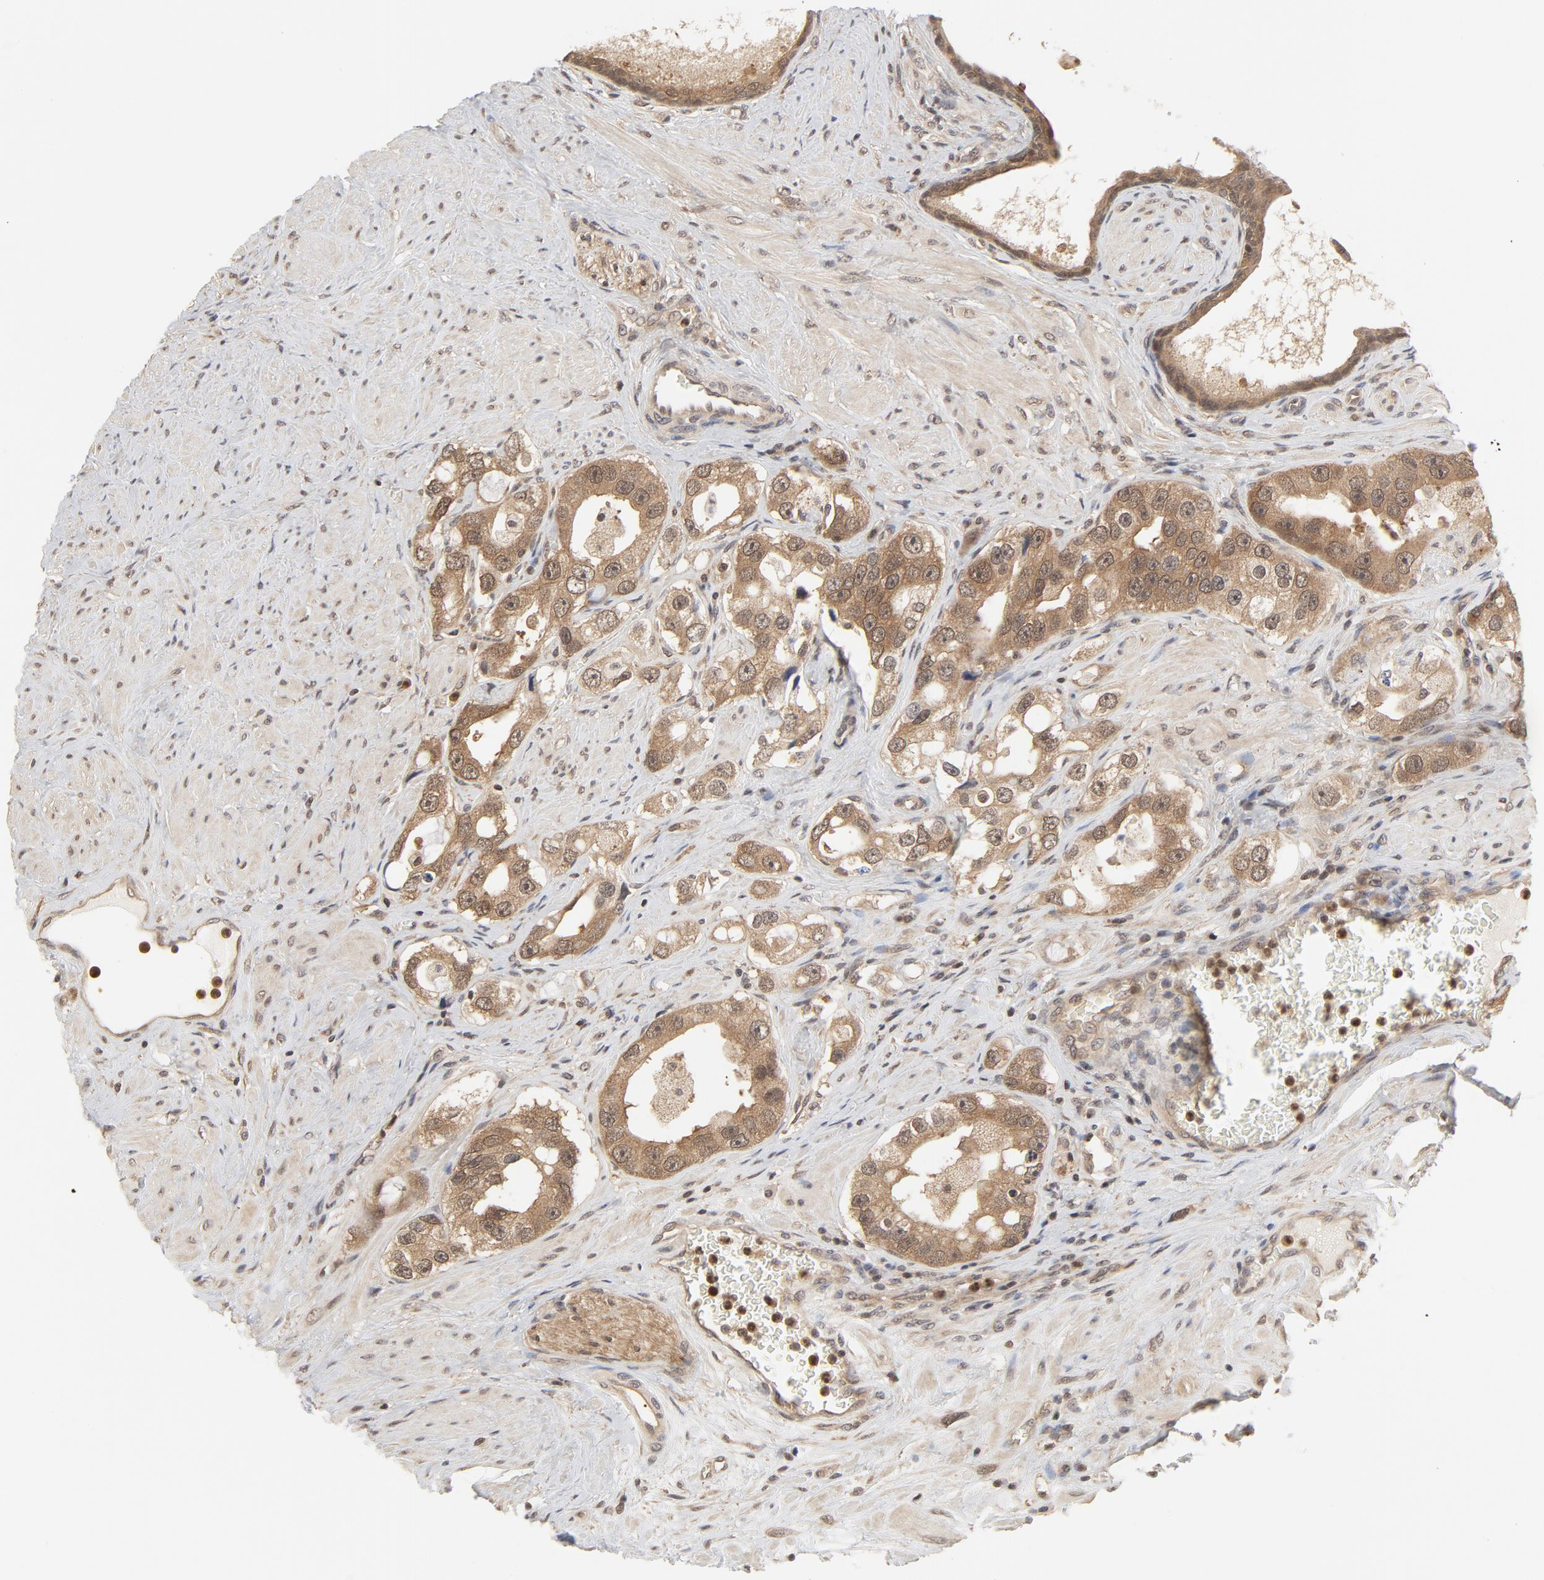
{"staining": {"intensity": "moderate", "quantity": "25%-75%", "location": "cytoplasmic/membranous,nuclear"}, "tissue": "prostate cancer", "cell_type": "Tumor cells", "image_type": "cancer", "snomed": [{"axis": "morphology", "description": "Adenocarcinoma, High grade"}, {"axis": "topography", "description": "Prostate"}], "caption": "Immunohistochemical staining of high-grade adenocarcinoma (prostate) demonstrates moderate cytoplasmic/membranous and nuclear protein expression in approximately 25%-75% of tumor cells. Immunohistochemistry (ihc) stains the protein in brown and the nuclei are stained blue.", "gene": "NEDD8", "patient": {"sex": "male", "age": 63}}